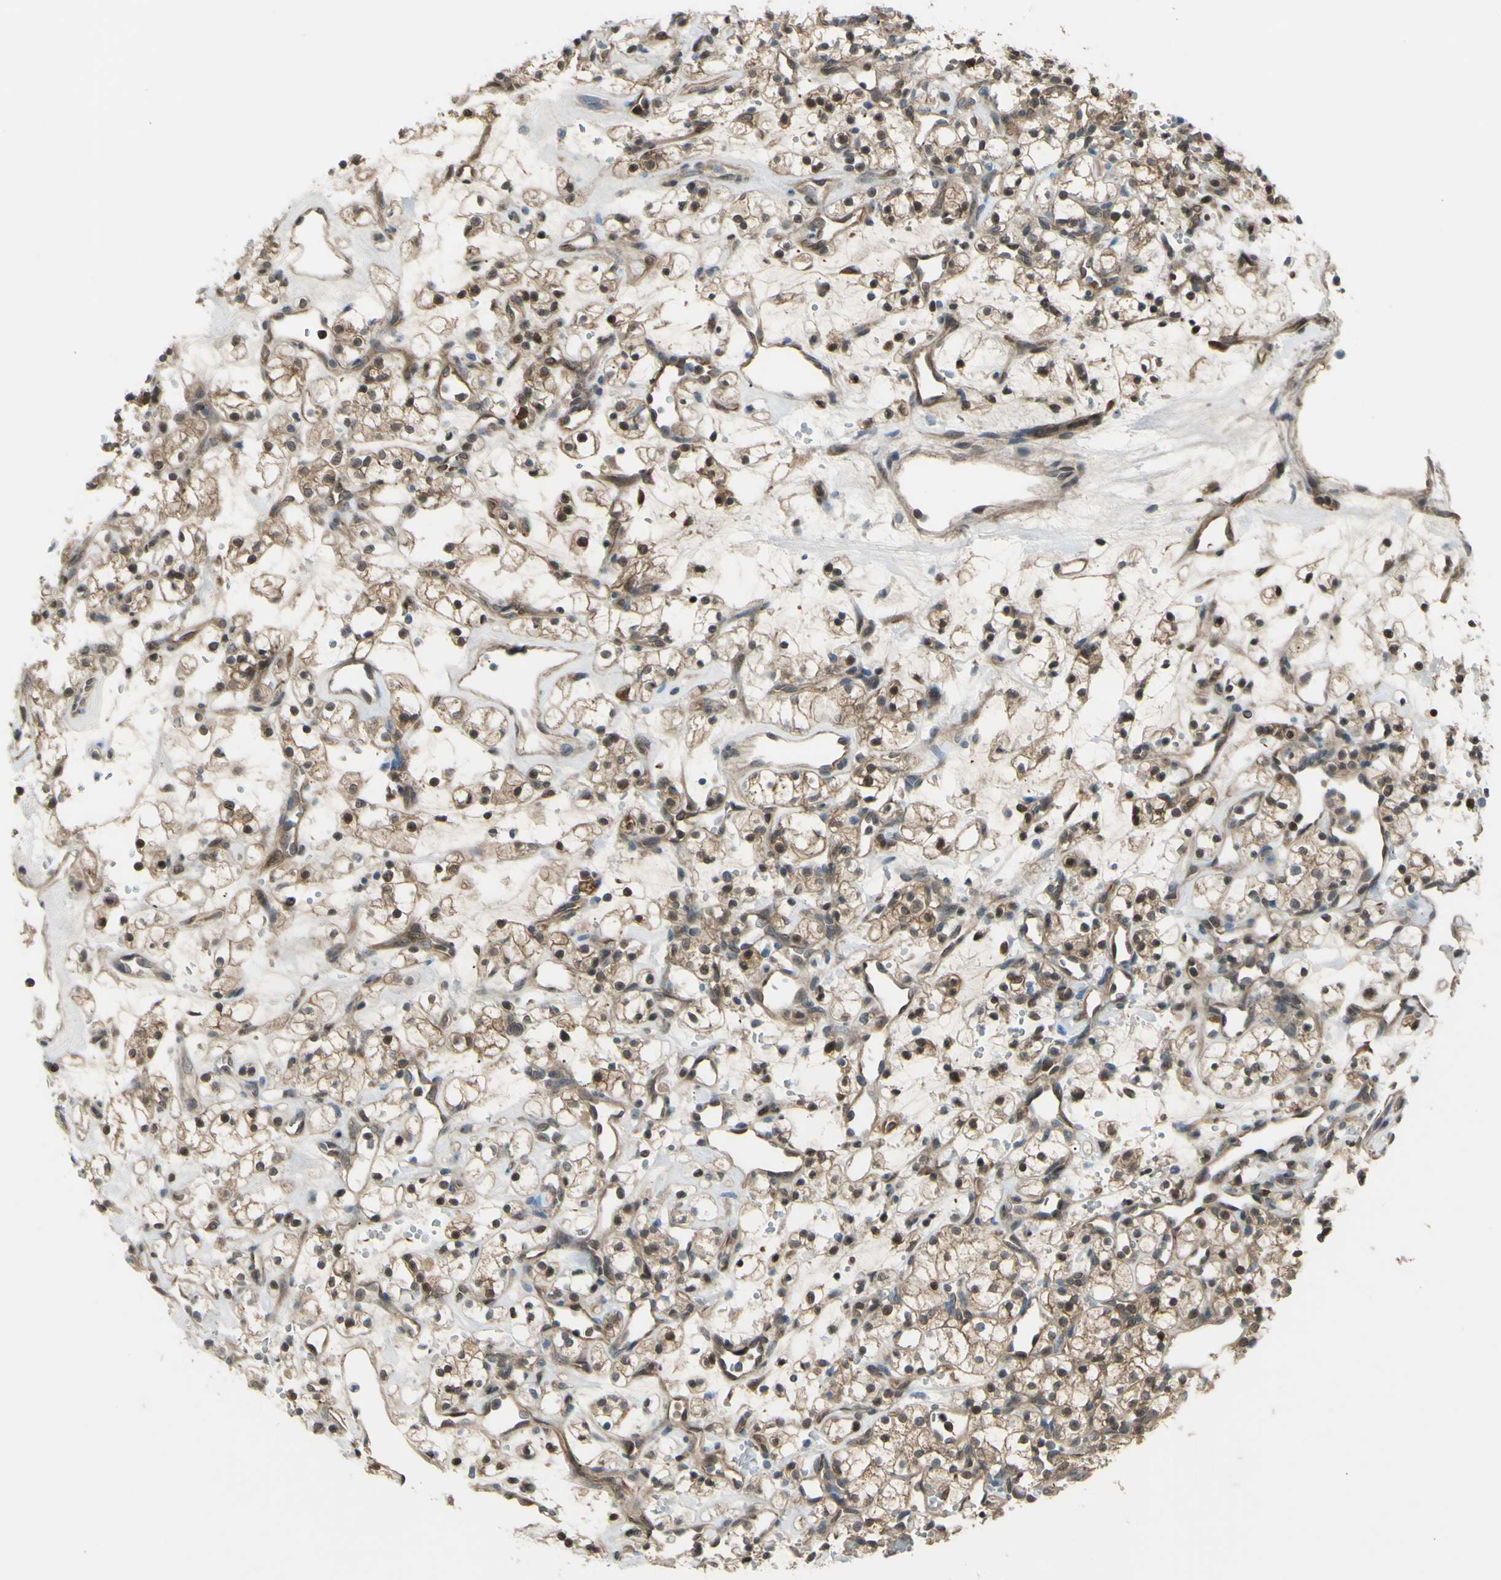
{"staining": {"intensity": "moderate", "quantity": "25%-75%", "location": "cytoplasmic/membranous,nuclear"}, "tissue": "renal cancer", "cell_type": "Tumor cells", "image_type": "cancer", "snomed": [{"axis": "morphology", "description": "Adenocarcinoma, NOS"}, {"axis": "topography", "description": "Kidney"}], "caption": "Renal adenocarcinoma tissue reveals moderate cytoplasmic/membranous and nuclear positivity in about 25%-75% of tumor cells, visualized by immunohistochemistry.", "gene": "YWHAQ", "patient": {"sex": "female", "age": 60}}